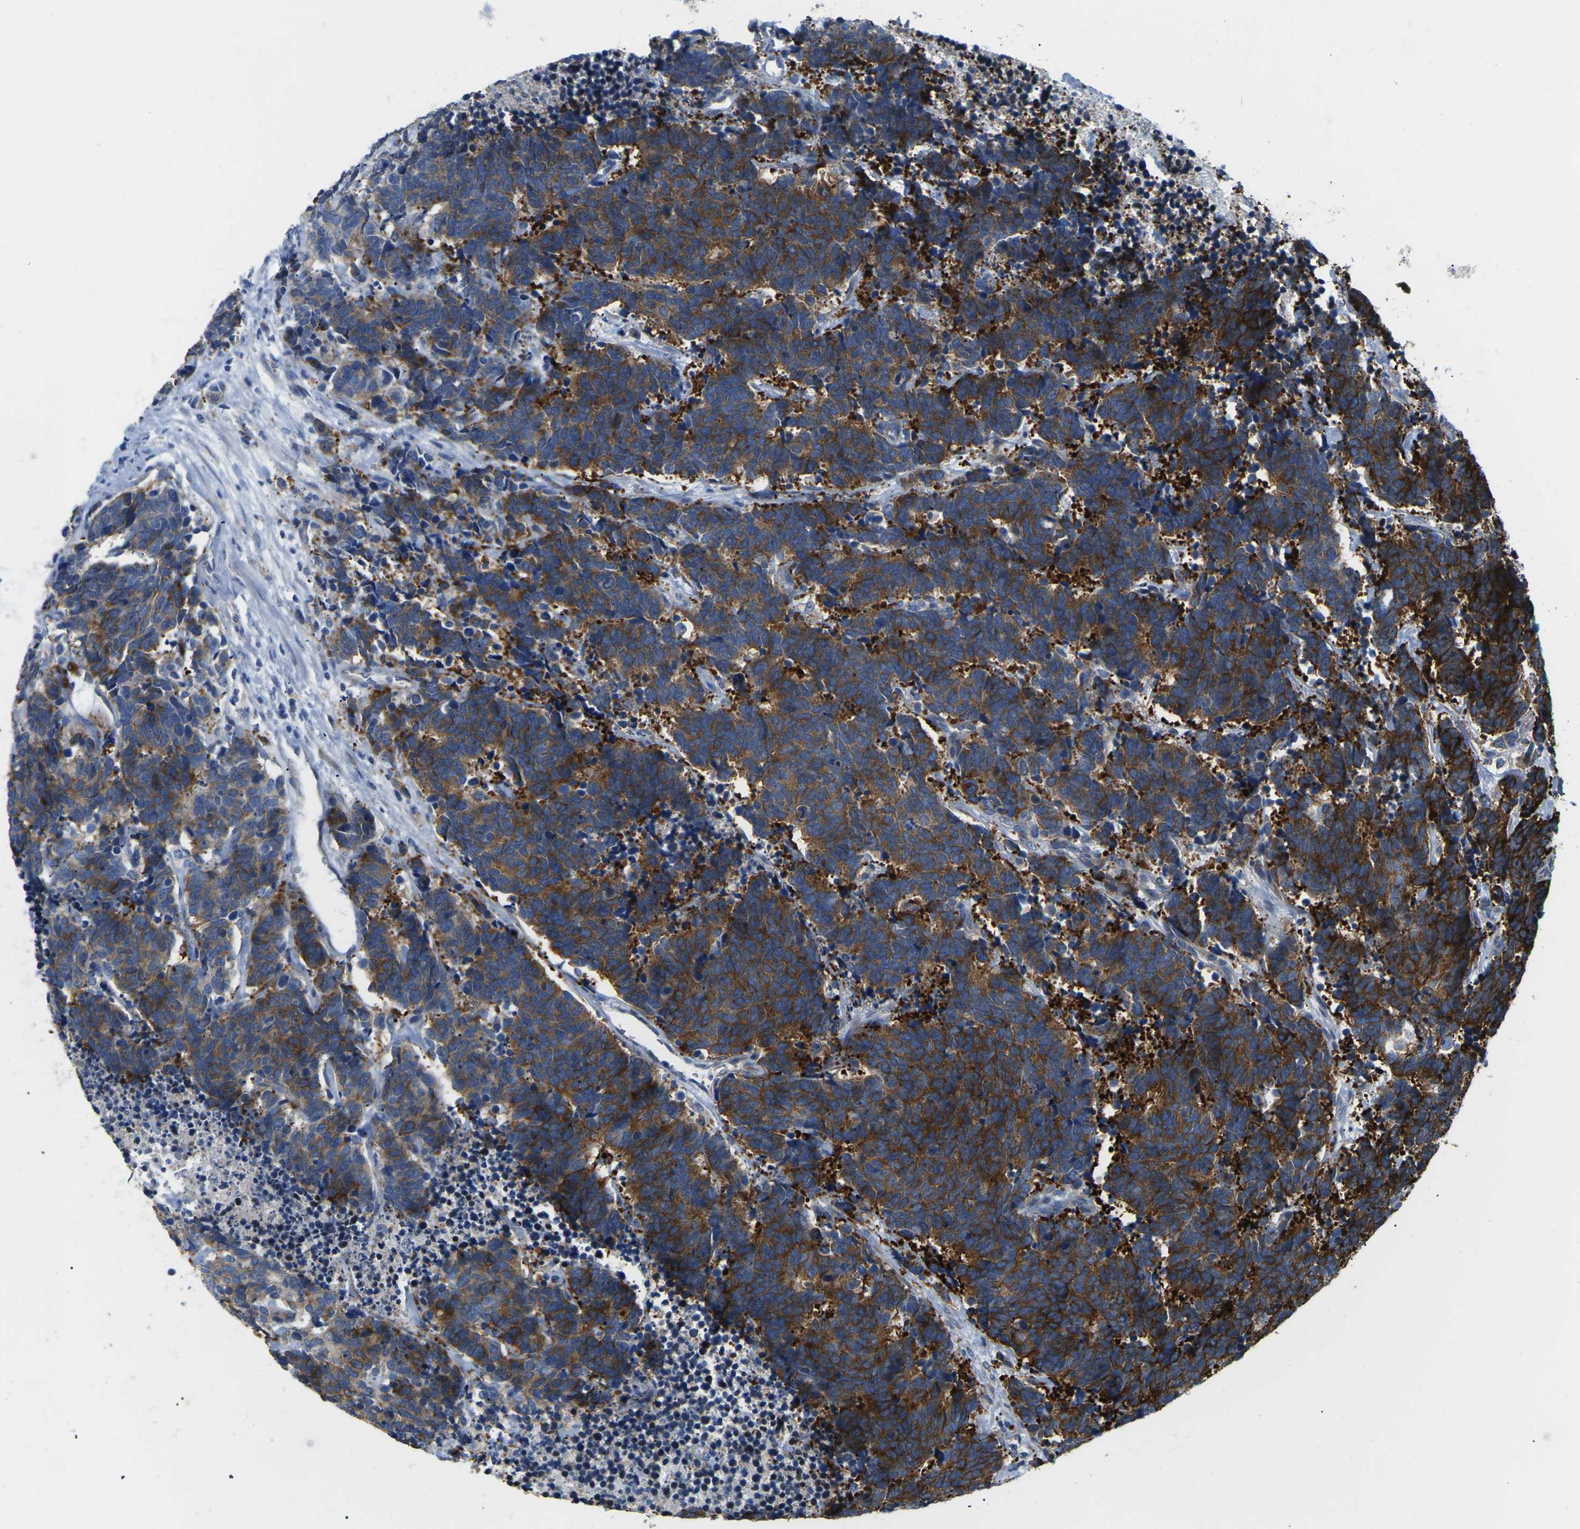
{"staining": {"intensity": "strong", "quantity": ">75%", "location": "cytoplasmic/membranous"}, "tissue": "carcinoid", "cell_type": "Tumor cells", "image_type": "cancer", "snomed": [{"axis": "morphology", "description": "Carcinoma, NOS"}, {"axis": "morphology", "description": "Carcinoid, malignant, NOS"}, {"axis": "topography", "description": "Urinary bladder"}], "caption": "Immunohistochemical staining of carcinoma reveals high levels of strong cytoplasmic/membranous protein positivity in approximately >75% of tumor cells. (brown staining indicates protein expression, while blue staining denotes nuclei).", "gene": "TMEFF2", "patient": {"sex": "male", "age": 57}}